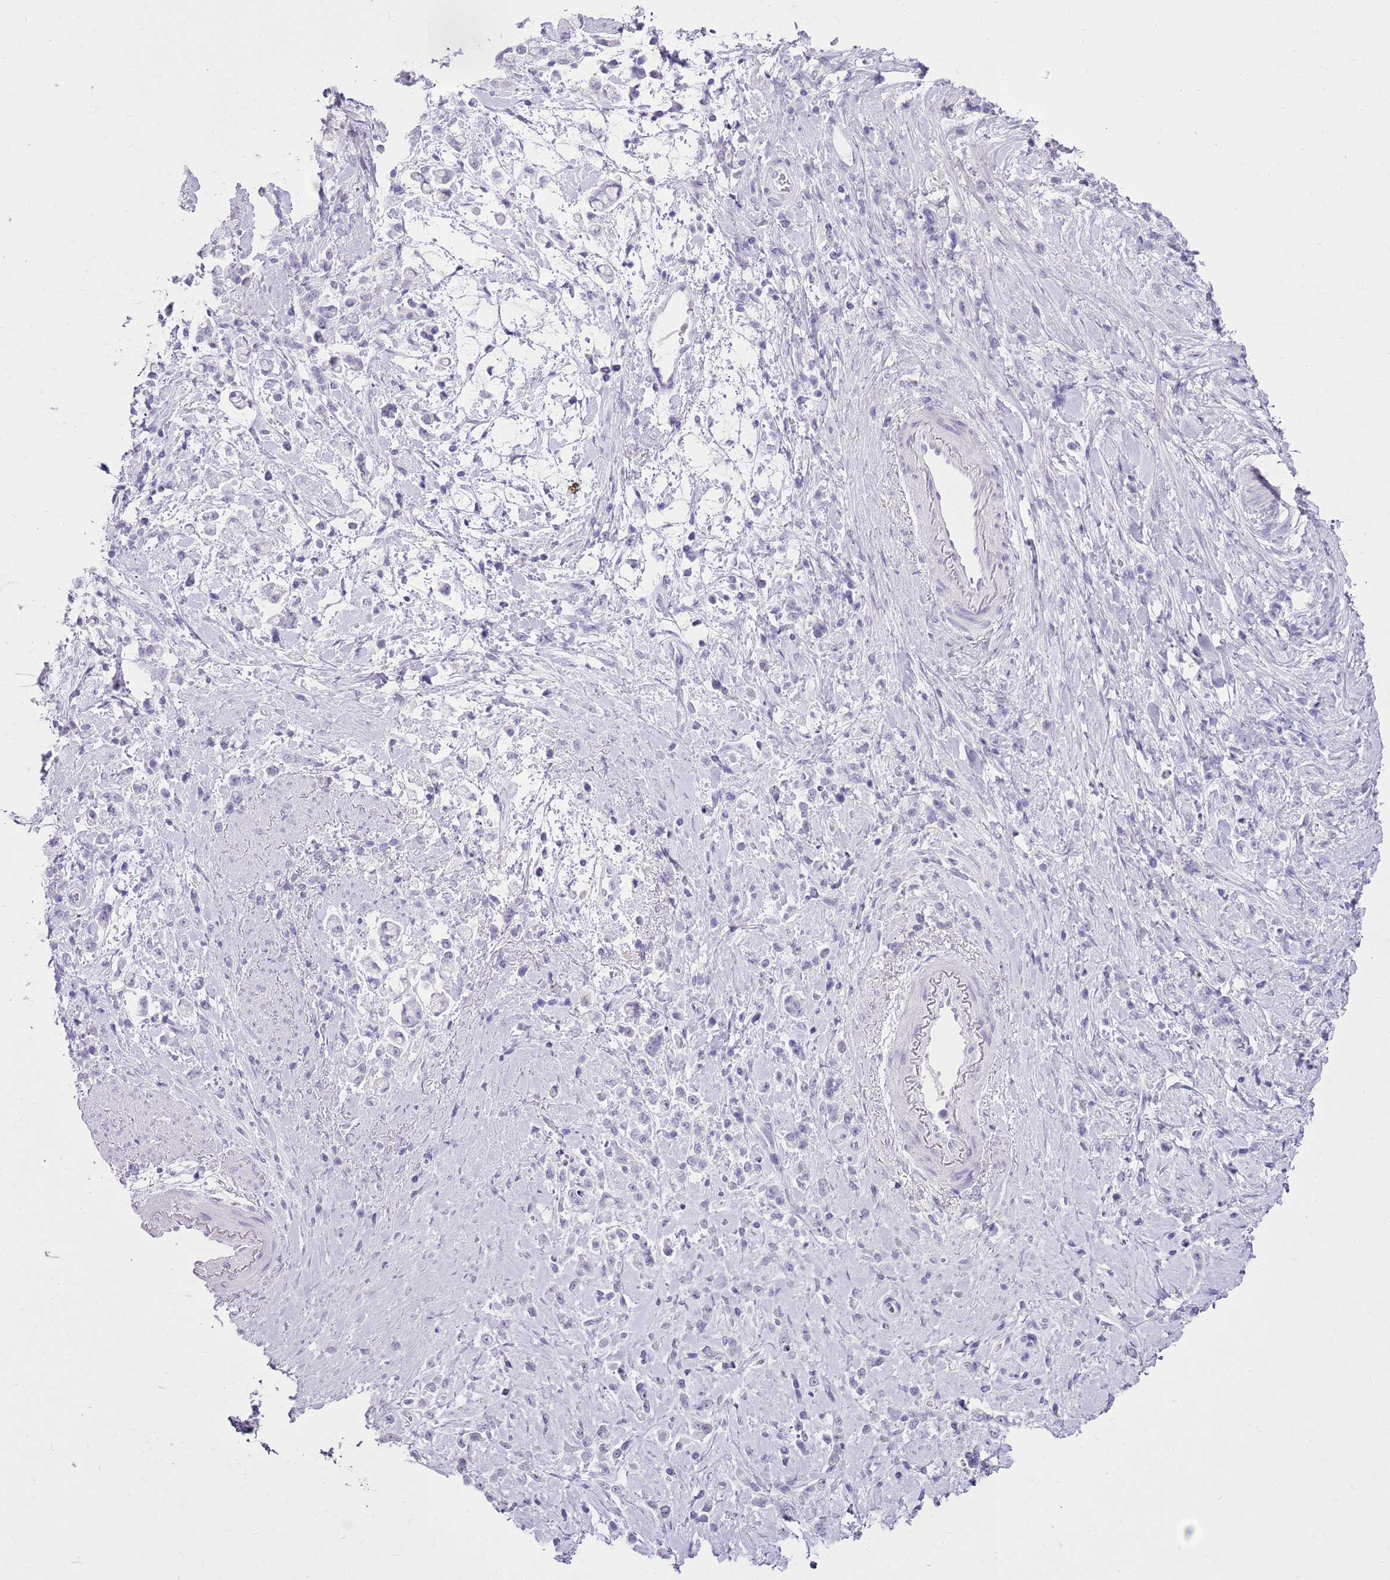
{"staining": {"intensity": "negative", "quantity": "none", "location": "none"}, "tissue": "stomach cancer", "cell_type": "Tumor cells", "image_type": "cancer", "snomed": [{"axis": "morphology", "description": "Adenocarcinoma, NOS"}, {"axis": "topography", "description": "Stomach"}], "caption": "IHC micrograph of stomach adenocarcinoma stained for a protein (brown), which demonstrates no staining in tumor cells.", "gene": "CA8", "patient": {"sex": "female", "age": 60}}